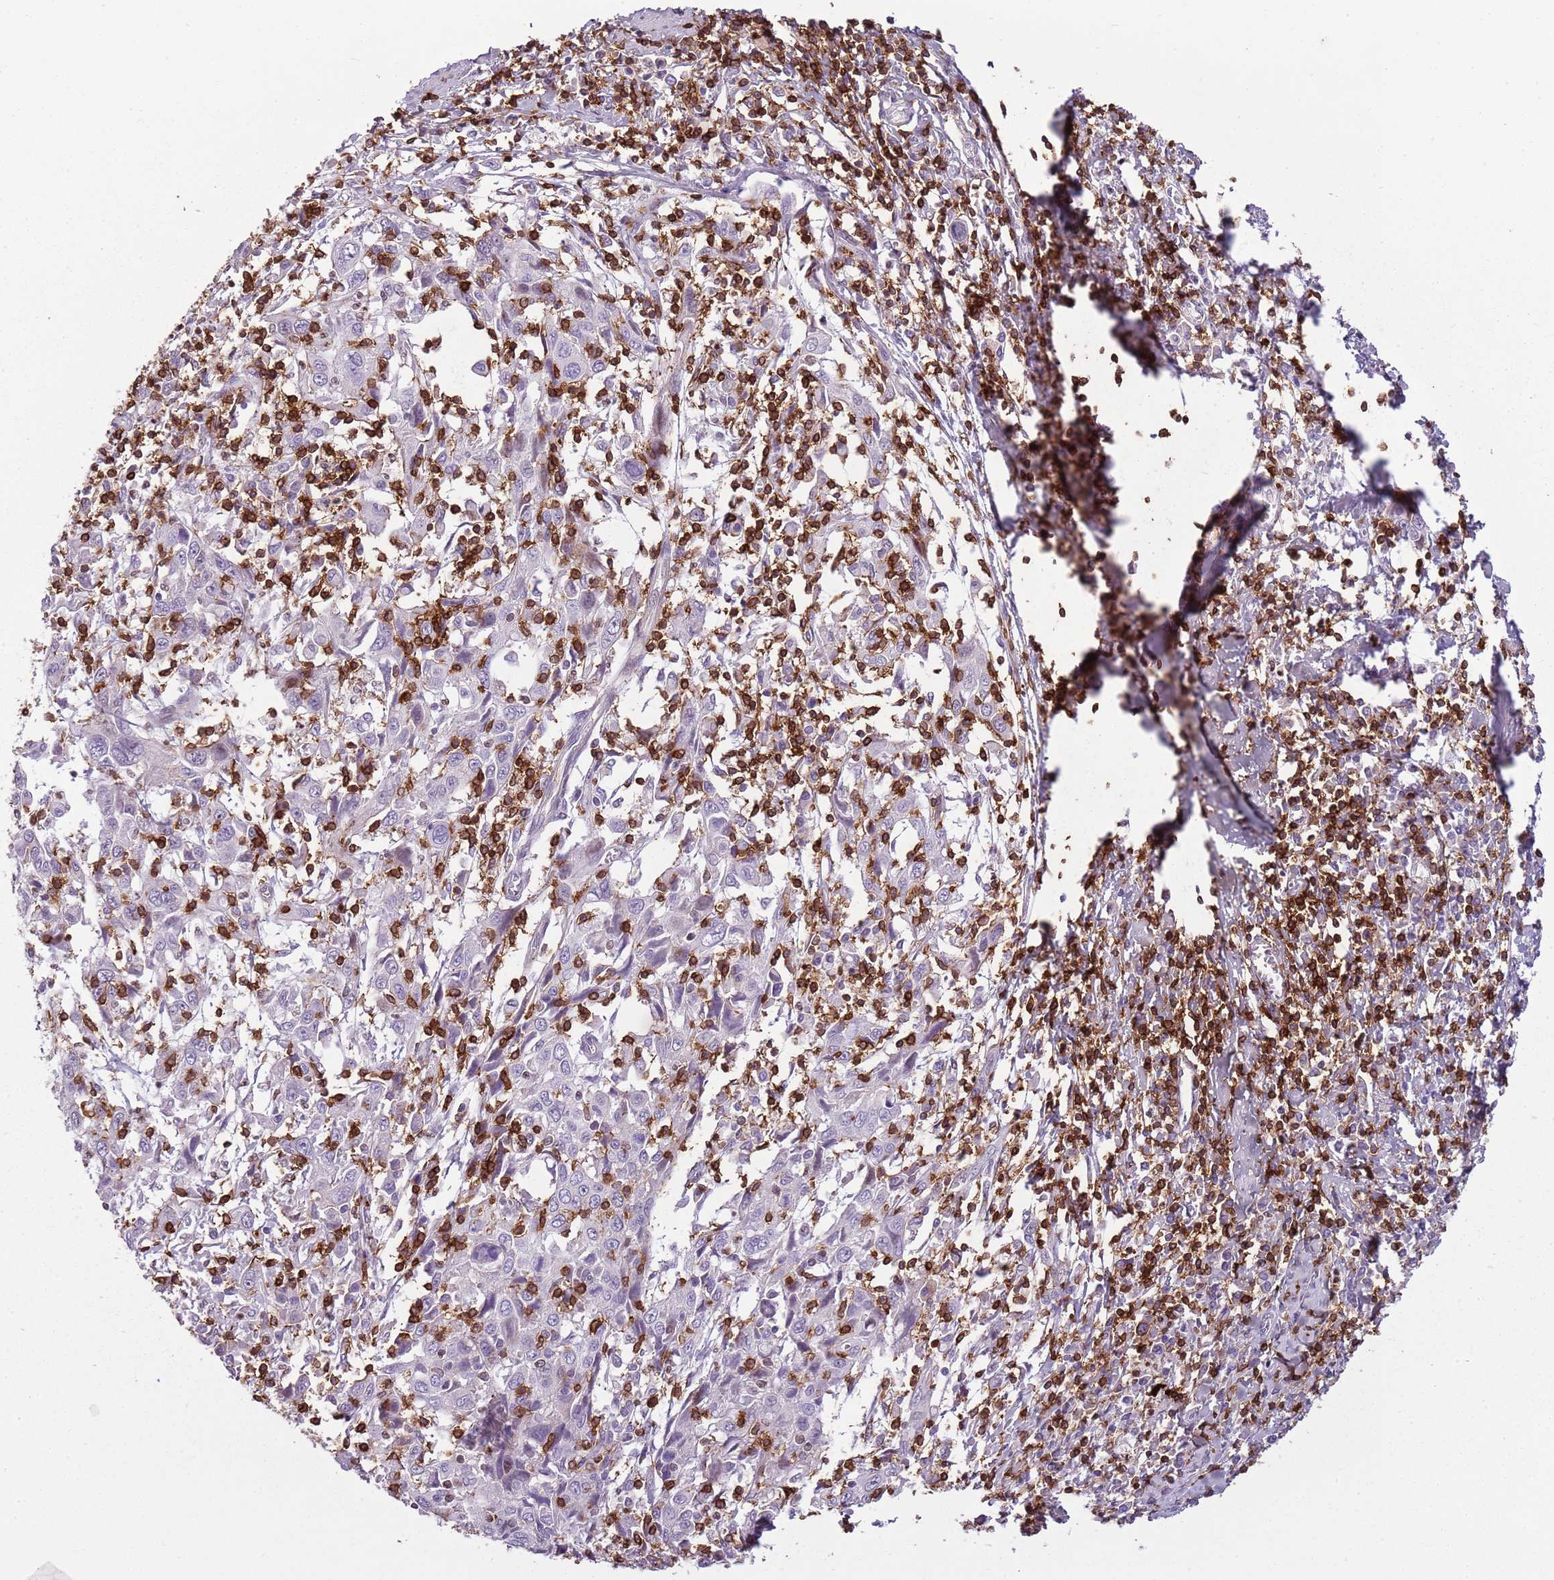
{"staining": {"intensity": "negative", "quantity": "none", "location": "none"}, "tissue": "cervical cancer", "cell_type": "Tumor cells", "image_type": "cancer", "snomed": [{"axis": "morphology", "description": "Squamous cell carcinoma, NOS"}, {"axis": "topography", "description": "Cervix"}], "caption": "High magnification brightfield microscopy of cervical cancer stained with DAB (3,3'-diaminobenzidine) (brown) and counterstained with hematoxylin (blue): tumor cells show no significant positivity.", "gene": "ZNF583", "patient": {"sex": "female", "age": 46}}